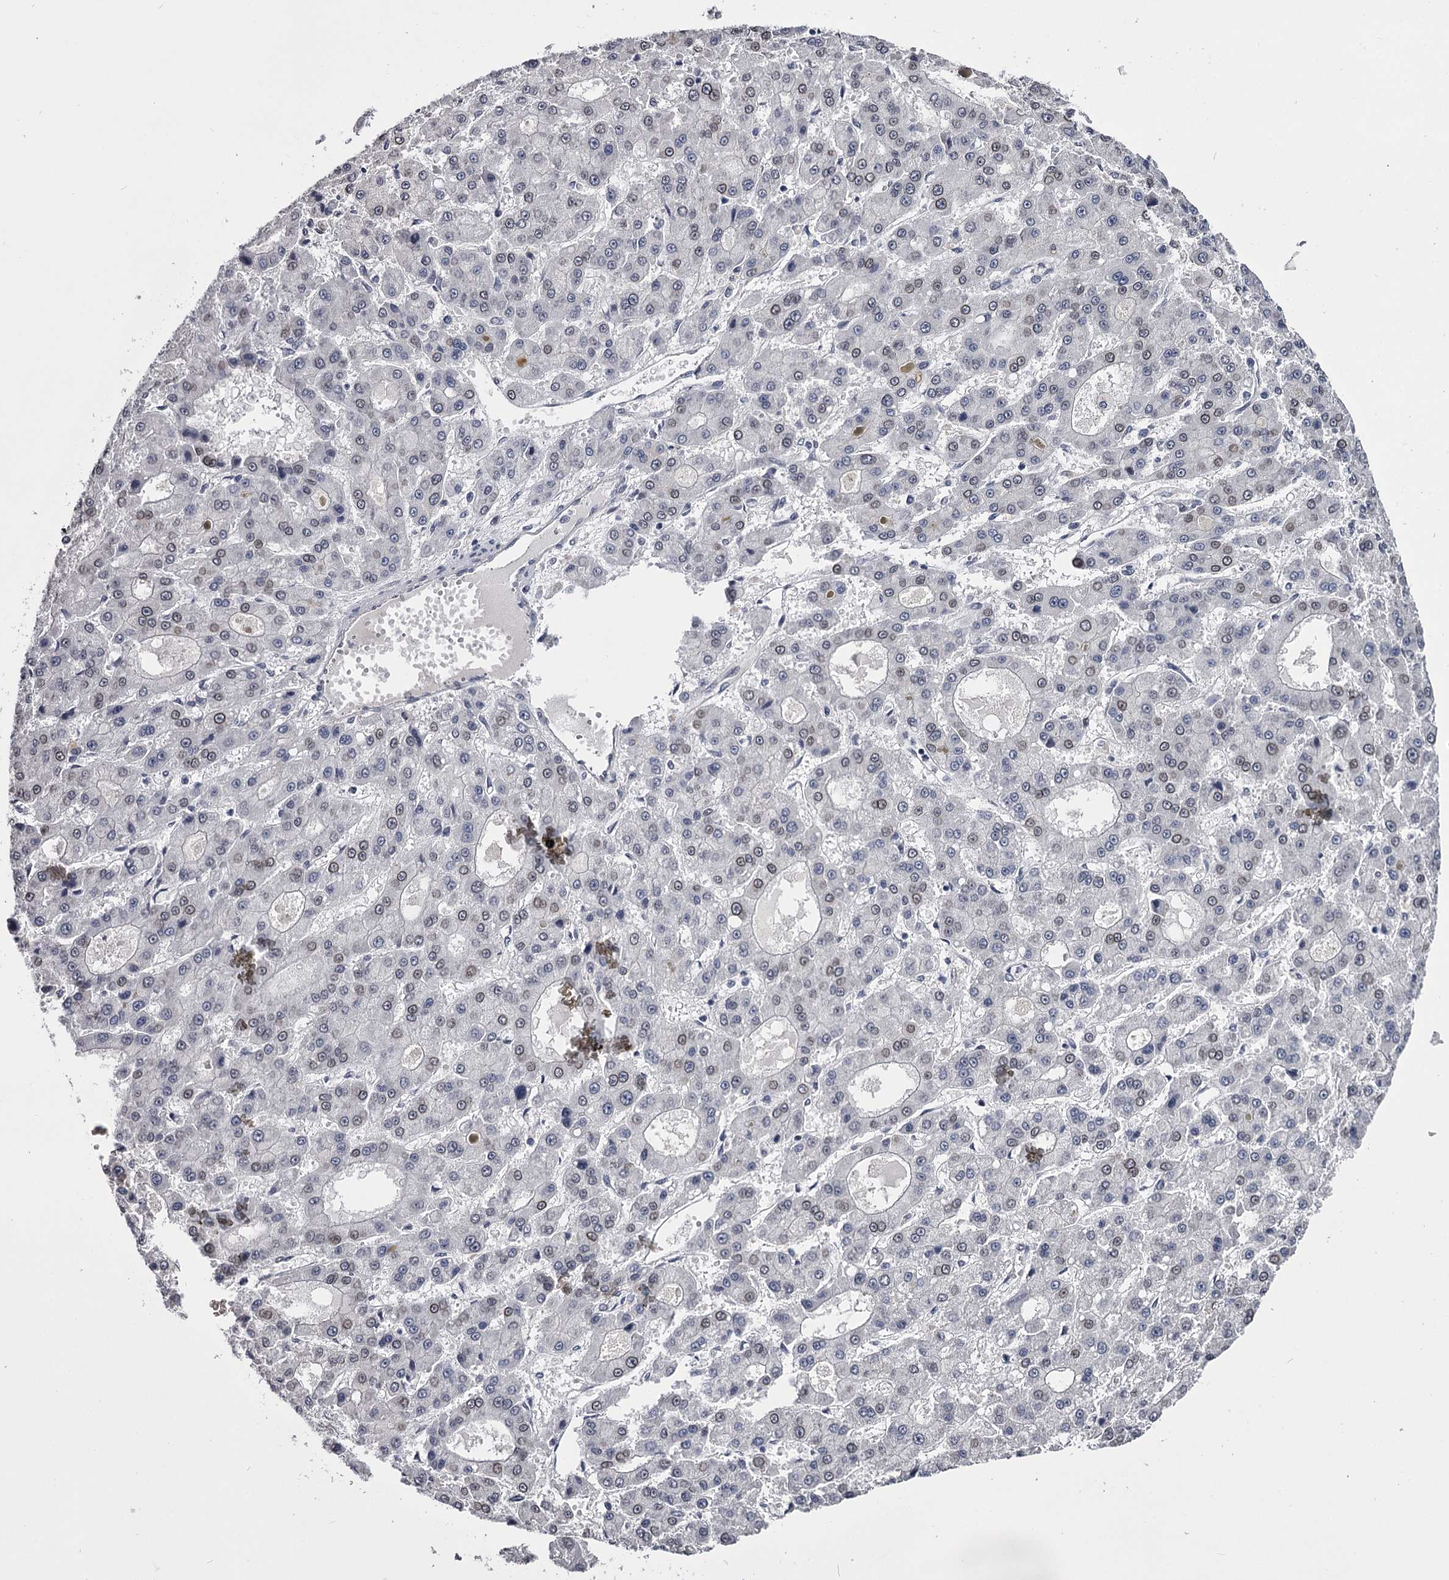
{"staining": {"intensity": "negative", "quantity": "none", "location": "none"}, "tissue": "liver cancer", "cell_type": "Tumor cells", "image_type": "cancer", "snomed": [{"axis": "morphology", "description": "Carcinoma, Hepatocellular, NOS"}, {"axis": "topography", "description": "Liver"}], "caption": "Immunohistochemistry (IHC) micrograph of neoplastic tissue: hepatocellular carcinoma (liver) stained with DAB reveals no significant protein positivity in tumor cells.", "gene": "OVOL2", "patient": {"sex": "male", "age": 70}}